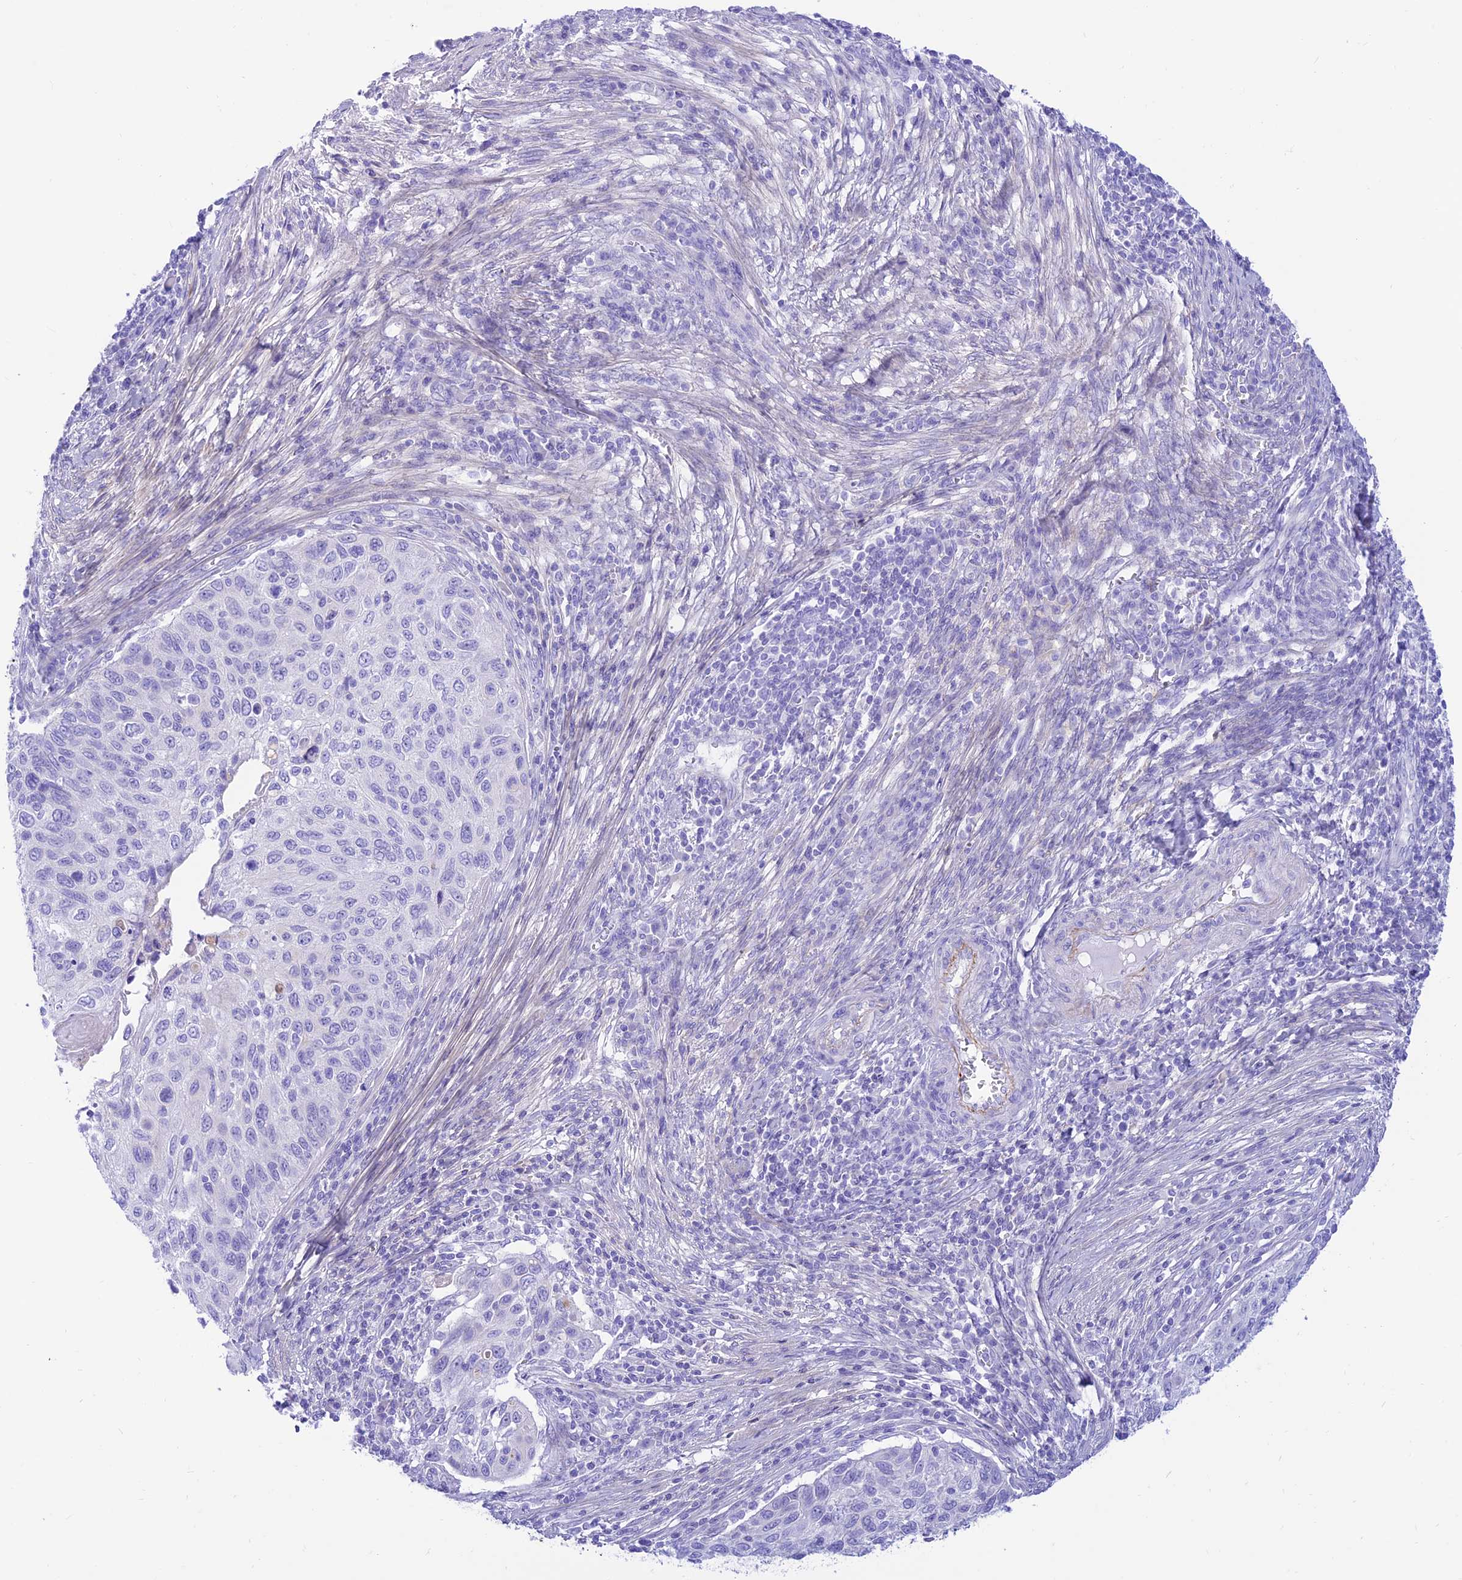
{"staining": {"intensity": "negative", "quantity": "none", "location": "none"}, "tissue": "cervical cancer", "cell_type": "Tumor cells", "image_type": "cancer", "snomed": [{"axis": "morphology", "description": "Squamous cell carcinoma, NOS"}, {"axis": "topography", "description": "Cervix"}], "caption": "The photomicrograph exhibits no staining of tumor cells in cervical squamous cell carcinoma.", "gene": "PRNP", "patient": {"sex": "female", "age": 70}}